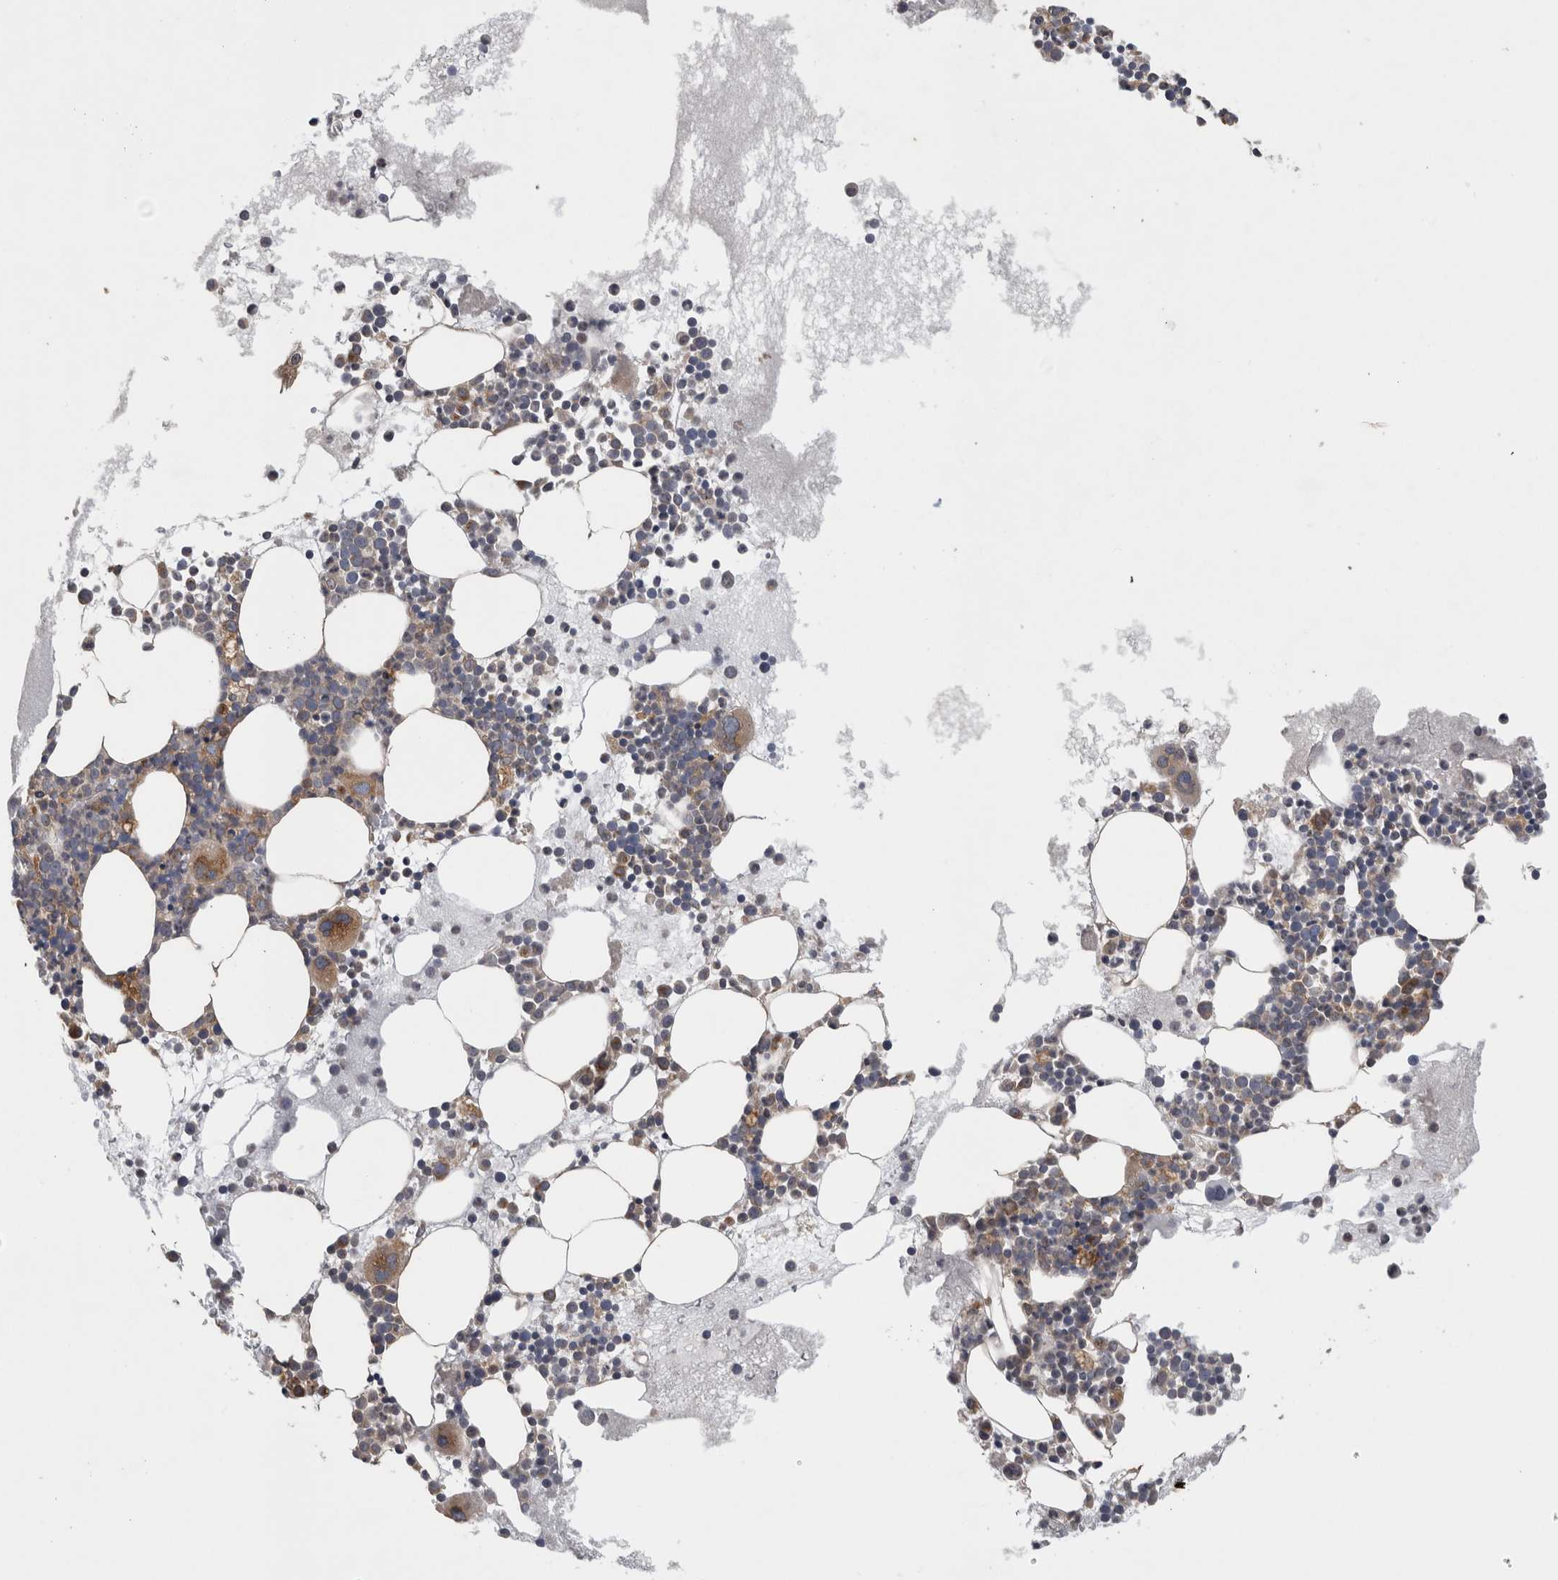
{"staining": {"intensity": "moderate", "quantity": "25%-75%", "location": "cytoplasmic/membranous"}, "tissue": "bone marrow", "cell_type": "Hematopoietic cells", "image_type": "normal", "snomed": [{"axis": "morphology", "description": "Normal tissue, NOS"}, {"axis": "morphology", "description": "Inflammation, NOS"}, {"axis": "topography", "description": "Bone marrow"}], "caption": "A brown stain highlights moderate cytoplasmic/membranous positivity of a protein in hematopoietic cells of unremarkable human bone marrow. (brown staining indicates protein expression, while blue staining denotes nuclei).", "gene": "ATXN2", "patient": {"sex": "female", "age": 45}}